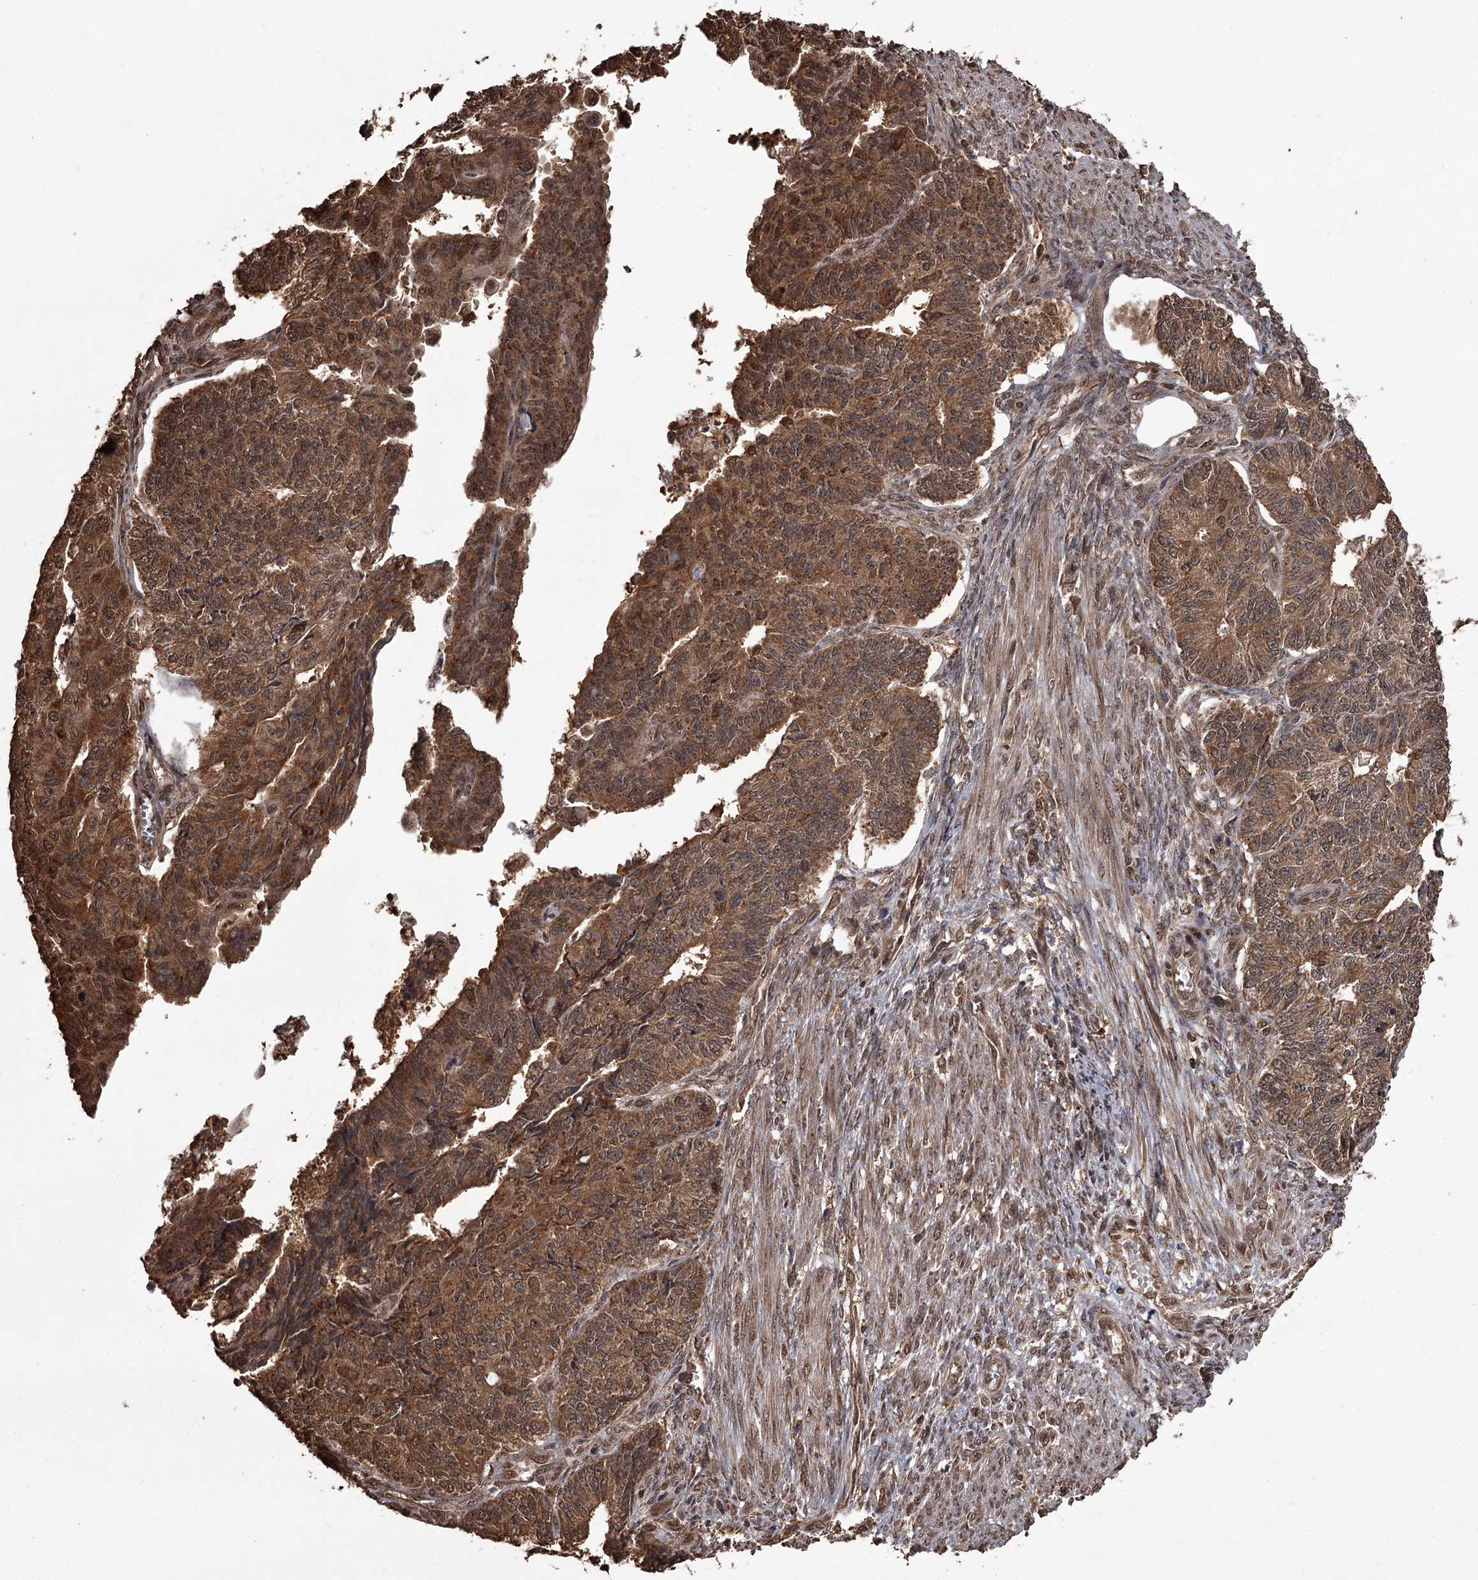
{"staining": {"intensity": "moderate", "quantity": ">75%", "location": "cytoplasmic/membranous,nuclear"}, "tissue": "endometrial cancer", "cell_type": "Tumor cells", "image_type": "cancer", "snomed": [{"axis": "morphology", "description": "Adenocarcinoma, NOS"}, {"axis": "topography", "description": "Endometrium"}], "caption": "Immunohistochemistry histopathology image of neoplastic tissue: endometrial adenocarcinoma stained using immunohistochemistry displays medium levels of moderate protein expression localized specifically in the cytoplasmic/membranous and nuclear of tumor cells, appearing as a cytoplasmic/membranous and nuclear brown color.", "gene": "NPRL2", "patient": {"sex": "female", "age": 32}}